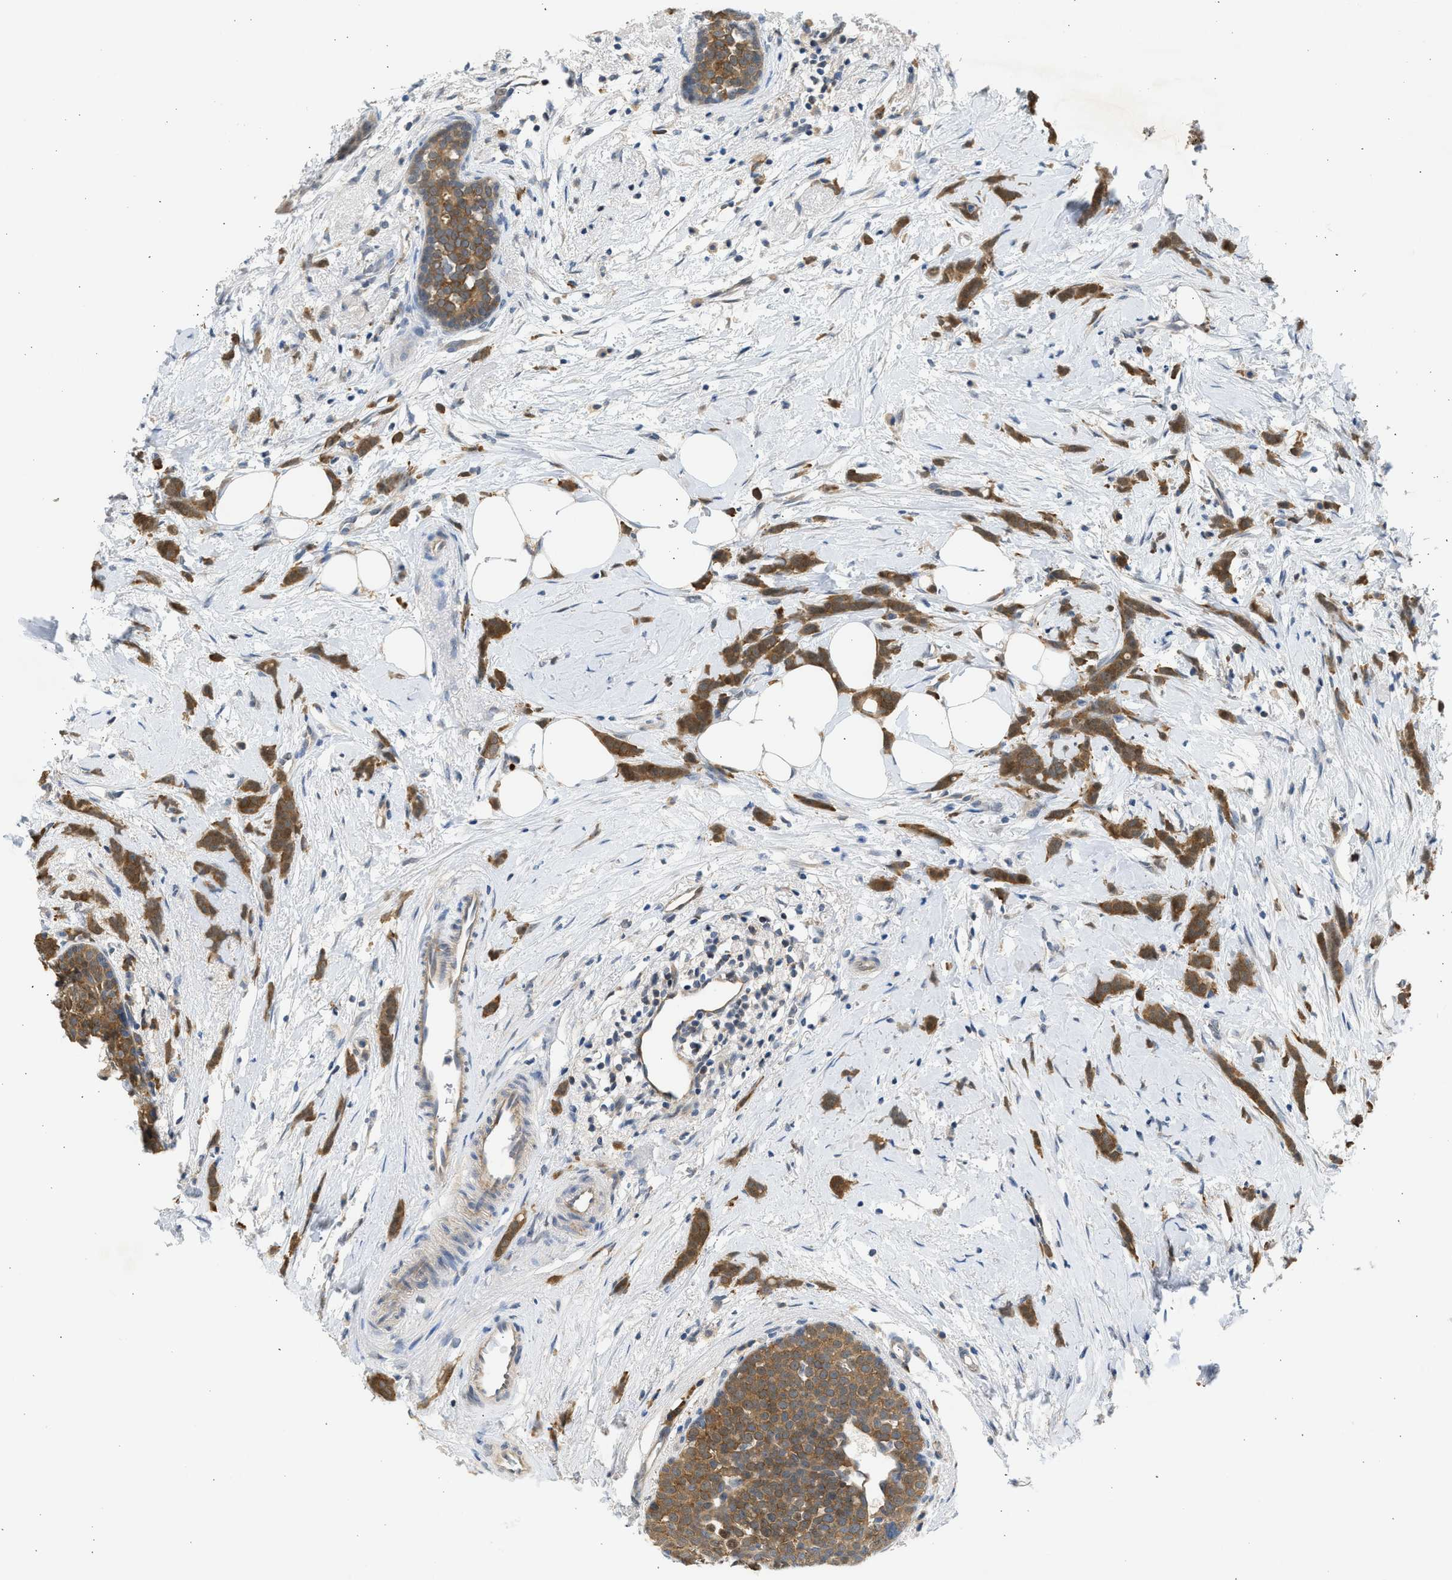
{"staining": {"intensity": "moderate", "quantity": ">75%", "location": "cytoplasmic/membranous"}, "tissue": "breast cancer", "cell_type": "Tumor cells", "image_type": "cancer", "snomed": [{"axis": "morphology", "description": "Lobular carcinoma, in situ"}, {"axis": "morphology", "description": "Lobular carcinoma"}, {"axis": "topography", "description": "Breast"}], "caption": "Immunohistochemical staining of human breast cancer demonstrates medium levels of moderate cytoplasmic/membranous protein expression in about >75% of tumor cells.", "gene": "MAPK7", "patient": {"sex": "female", "age": 41}}